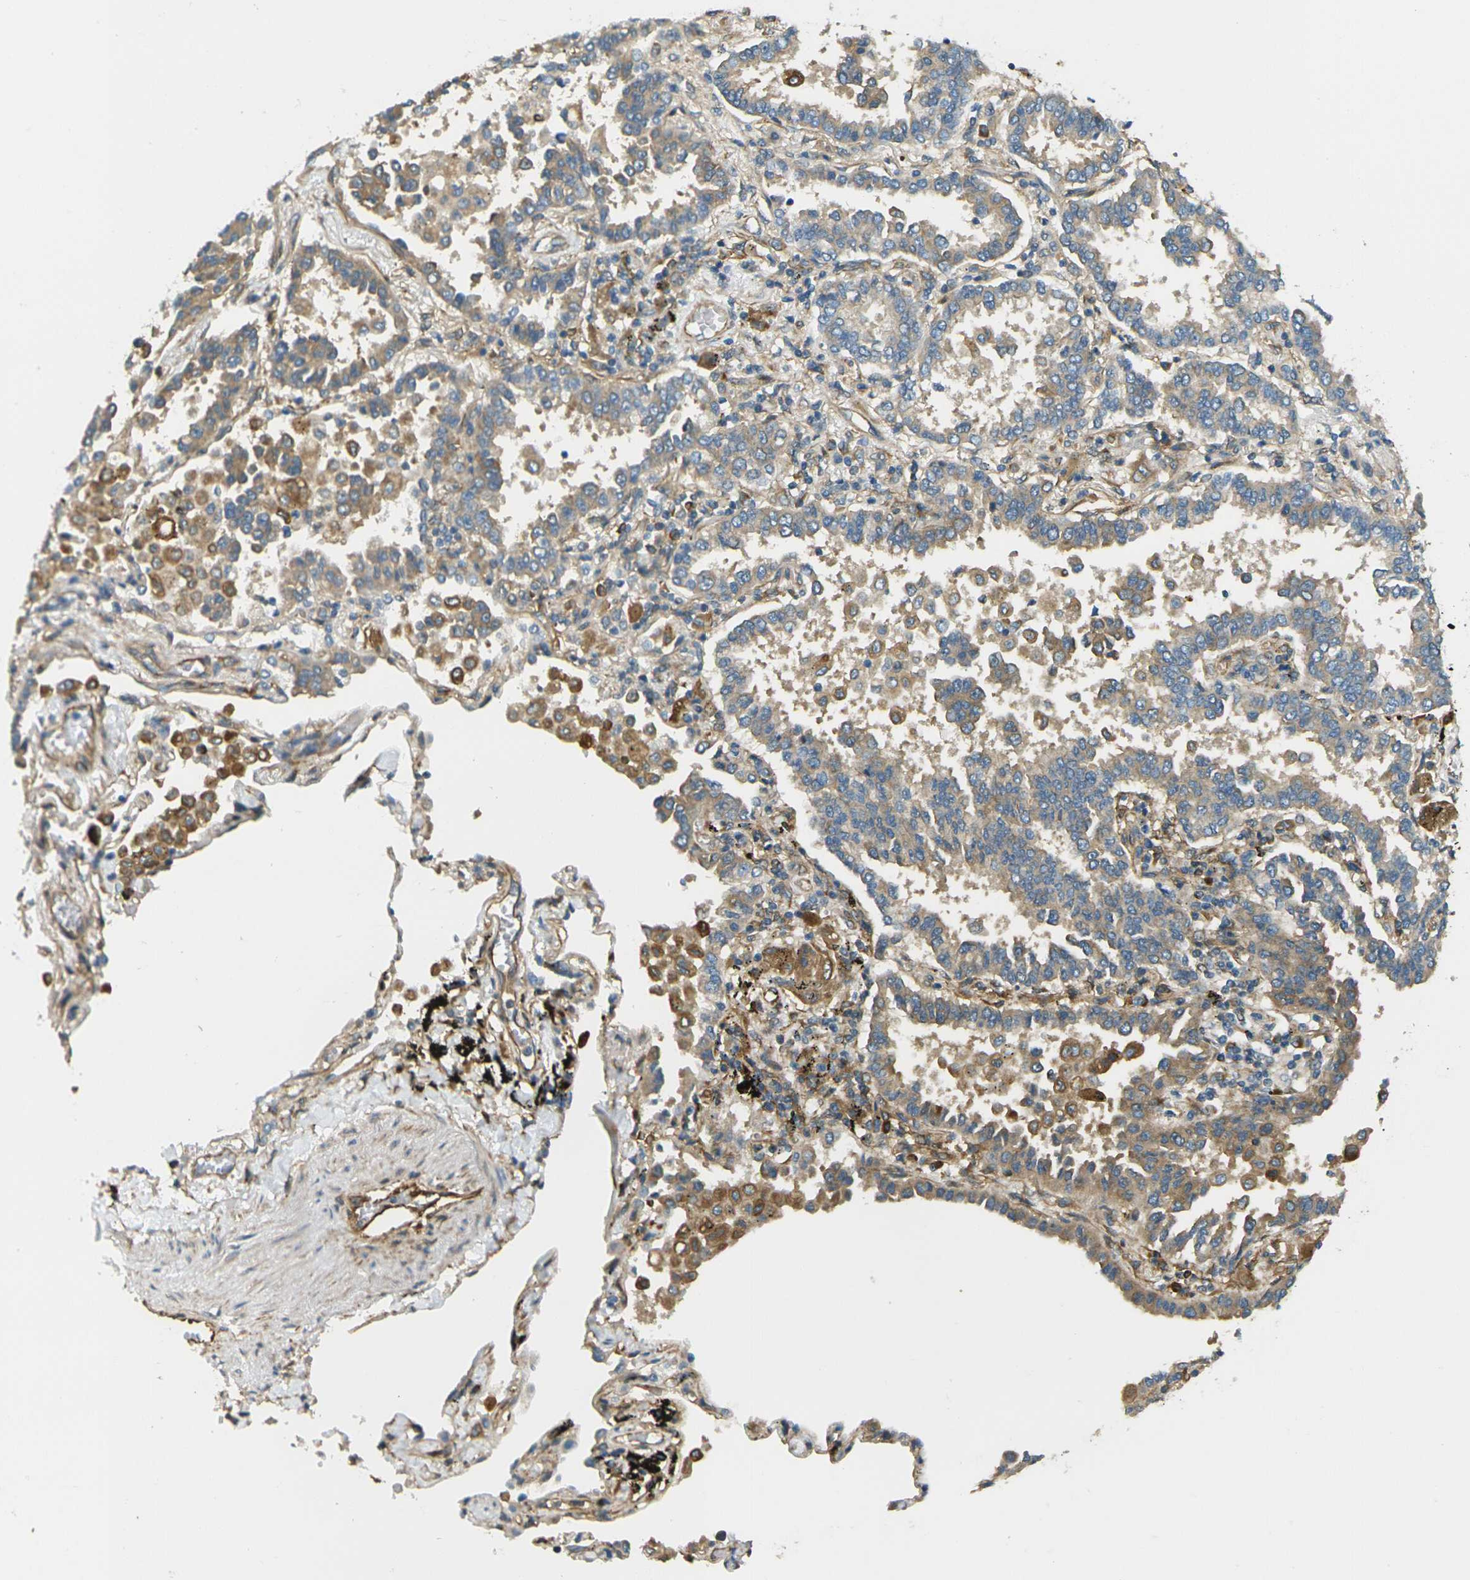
{"staining": {"intensity": "weak", "quantity": ">75%", "location": "cytoplasmic/membranous"}, "tissue": "lung cancer", "cell_type": "Tumor cells", "image_type": "cancer", "snomed": [{"axis": "morphology", "description": "Normal tissue, NOS"}, {"axis": "morphology", "description": "Adenocarcinoma, NOS"}, {"axis": "topography", "description": "Lung"}], "caption": "Brown immunohistochemical staining in human lung adenocarcinoma displays weak cytoplasmic/membranous expression in about >75% of tumor cells.", "gene": "CYTH3", "patient": {"sex": "male", "age": 59}}